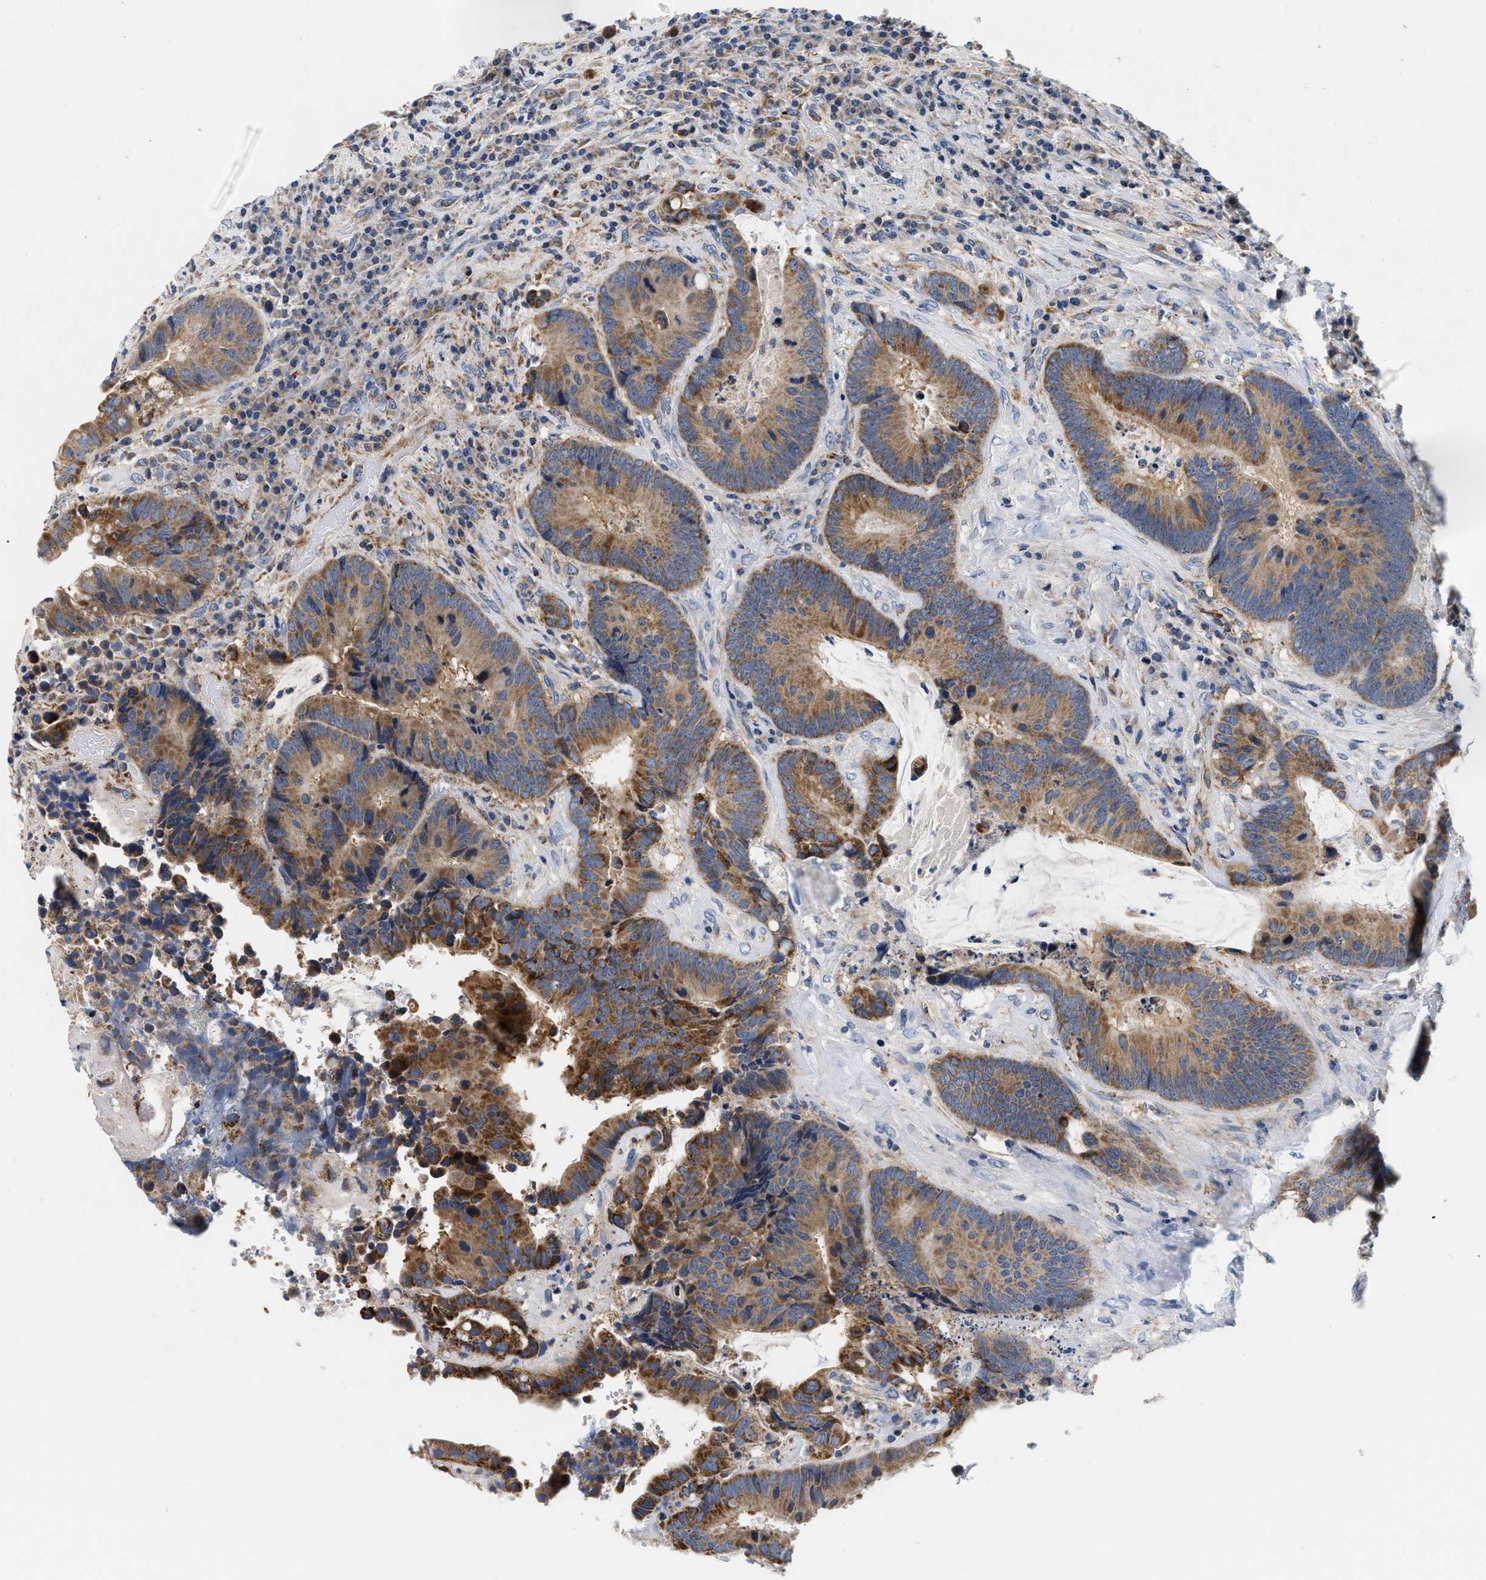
{"staining": {"intensity": "moderate", "quantity": ">75%", "location": "cytoplasmic/membranous"}, "tissue": "colorectal cancer", "cell_type": "Tumor cells", "image_type": "cancer", "snomed": [{"axis": "morphology", "description": "Adenocarcinoma, NOS"}, {"axis": "topography", "description": "Rectum"}], "caption": "IHC of adenocarcinoma (colorectal) shows medium levels of moderate cytoplasmic/membranous expression in about >75% of tumor cells.", "gene": "PDP1", "patient": {"sex": "female", "age": 89}}